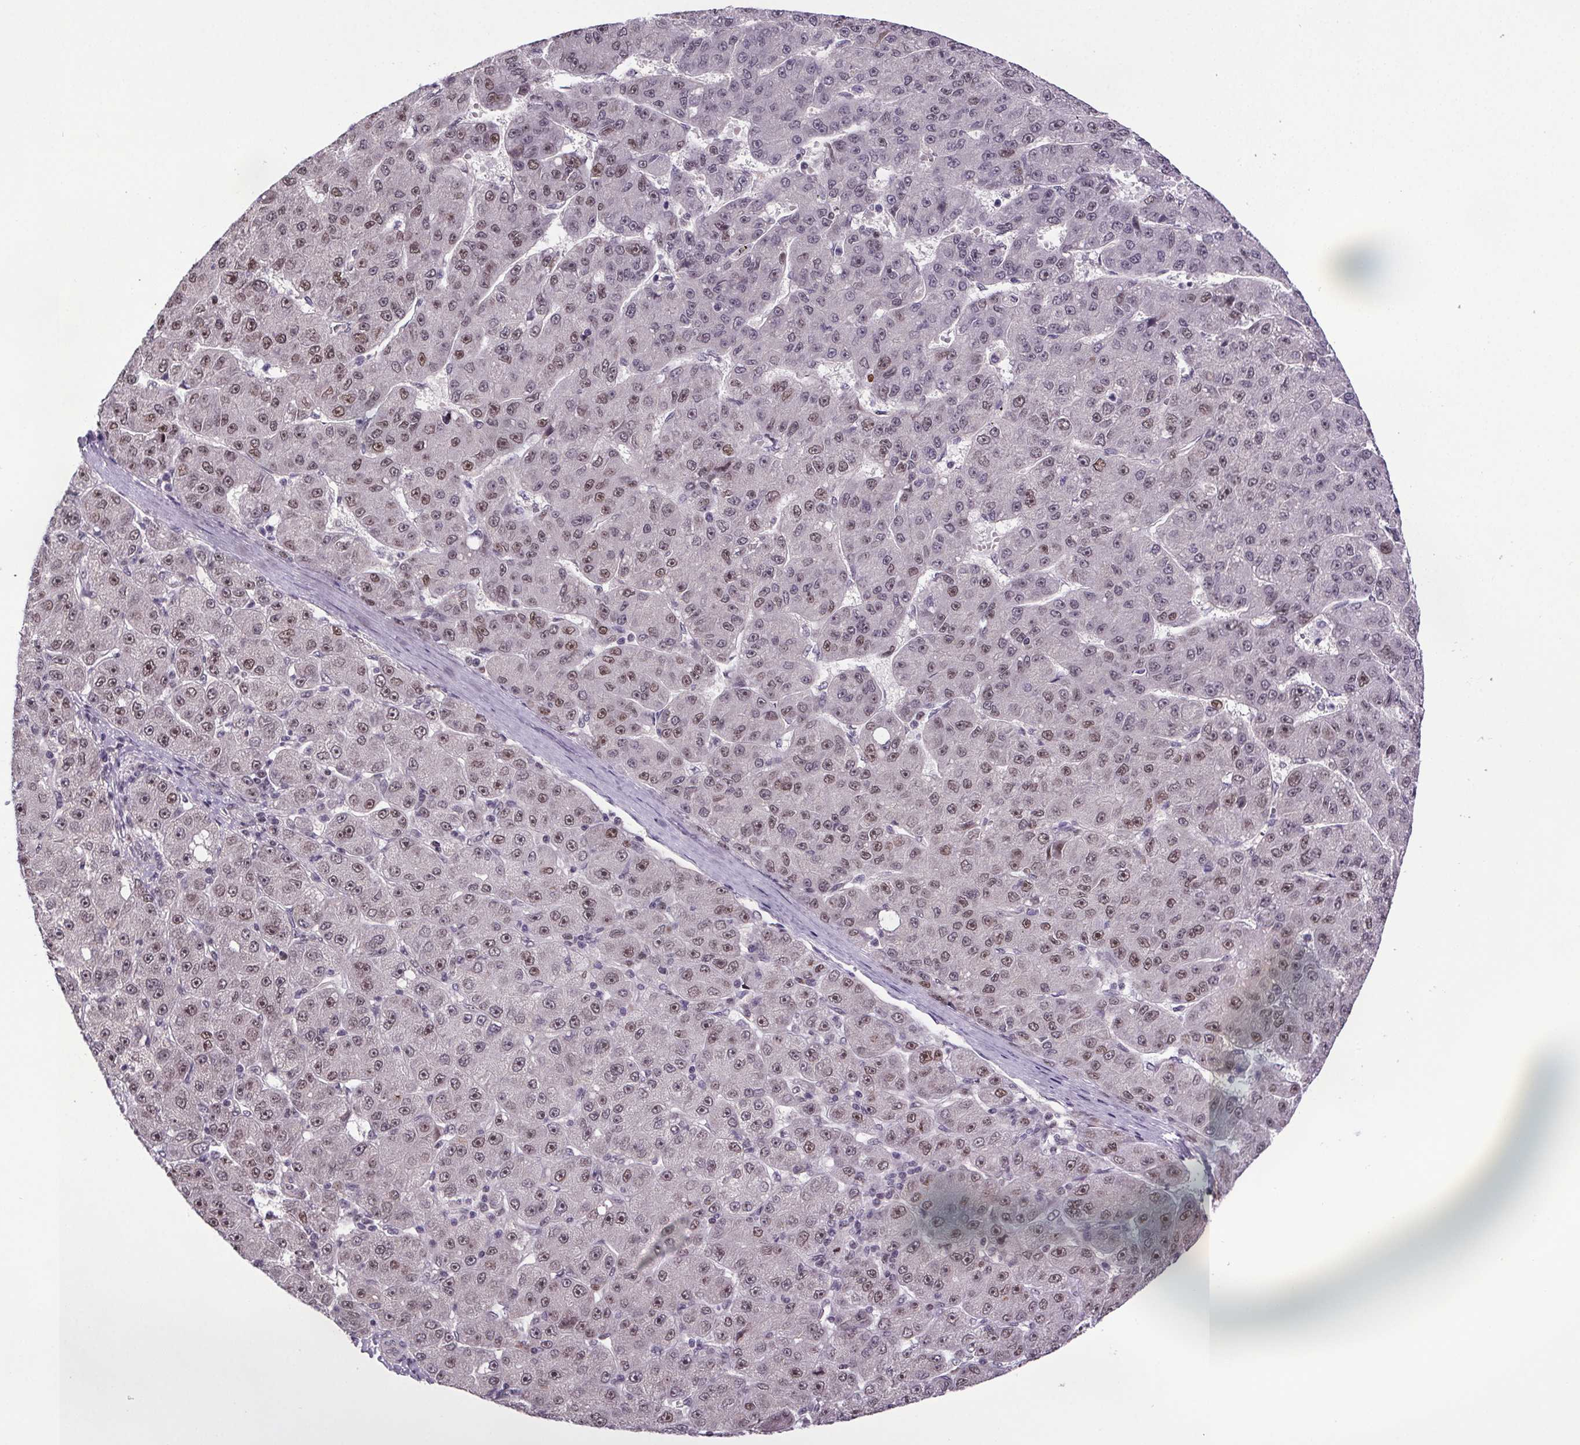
{"staining": {"intensity": "moderate", "quantity": "<25%", "location": "nuclear"}, "tissue": "liver cancer", "cell_type": "Tumor cells", "image_type": "cancer", "snomed": [{"axis": "morphology", "description": "Carcinoma, Hepatocellular, NOS"}, {"axis": "topography", "description": "Liver"}], "caption": "A histopathology image of liver cancer (hepatocellular carcinoma) stained for a protein displays moderate nuclear brown staining in tumor cells.", "gene": "ATMIN", "patient": {"sex": "male", "age": 67}}